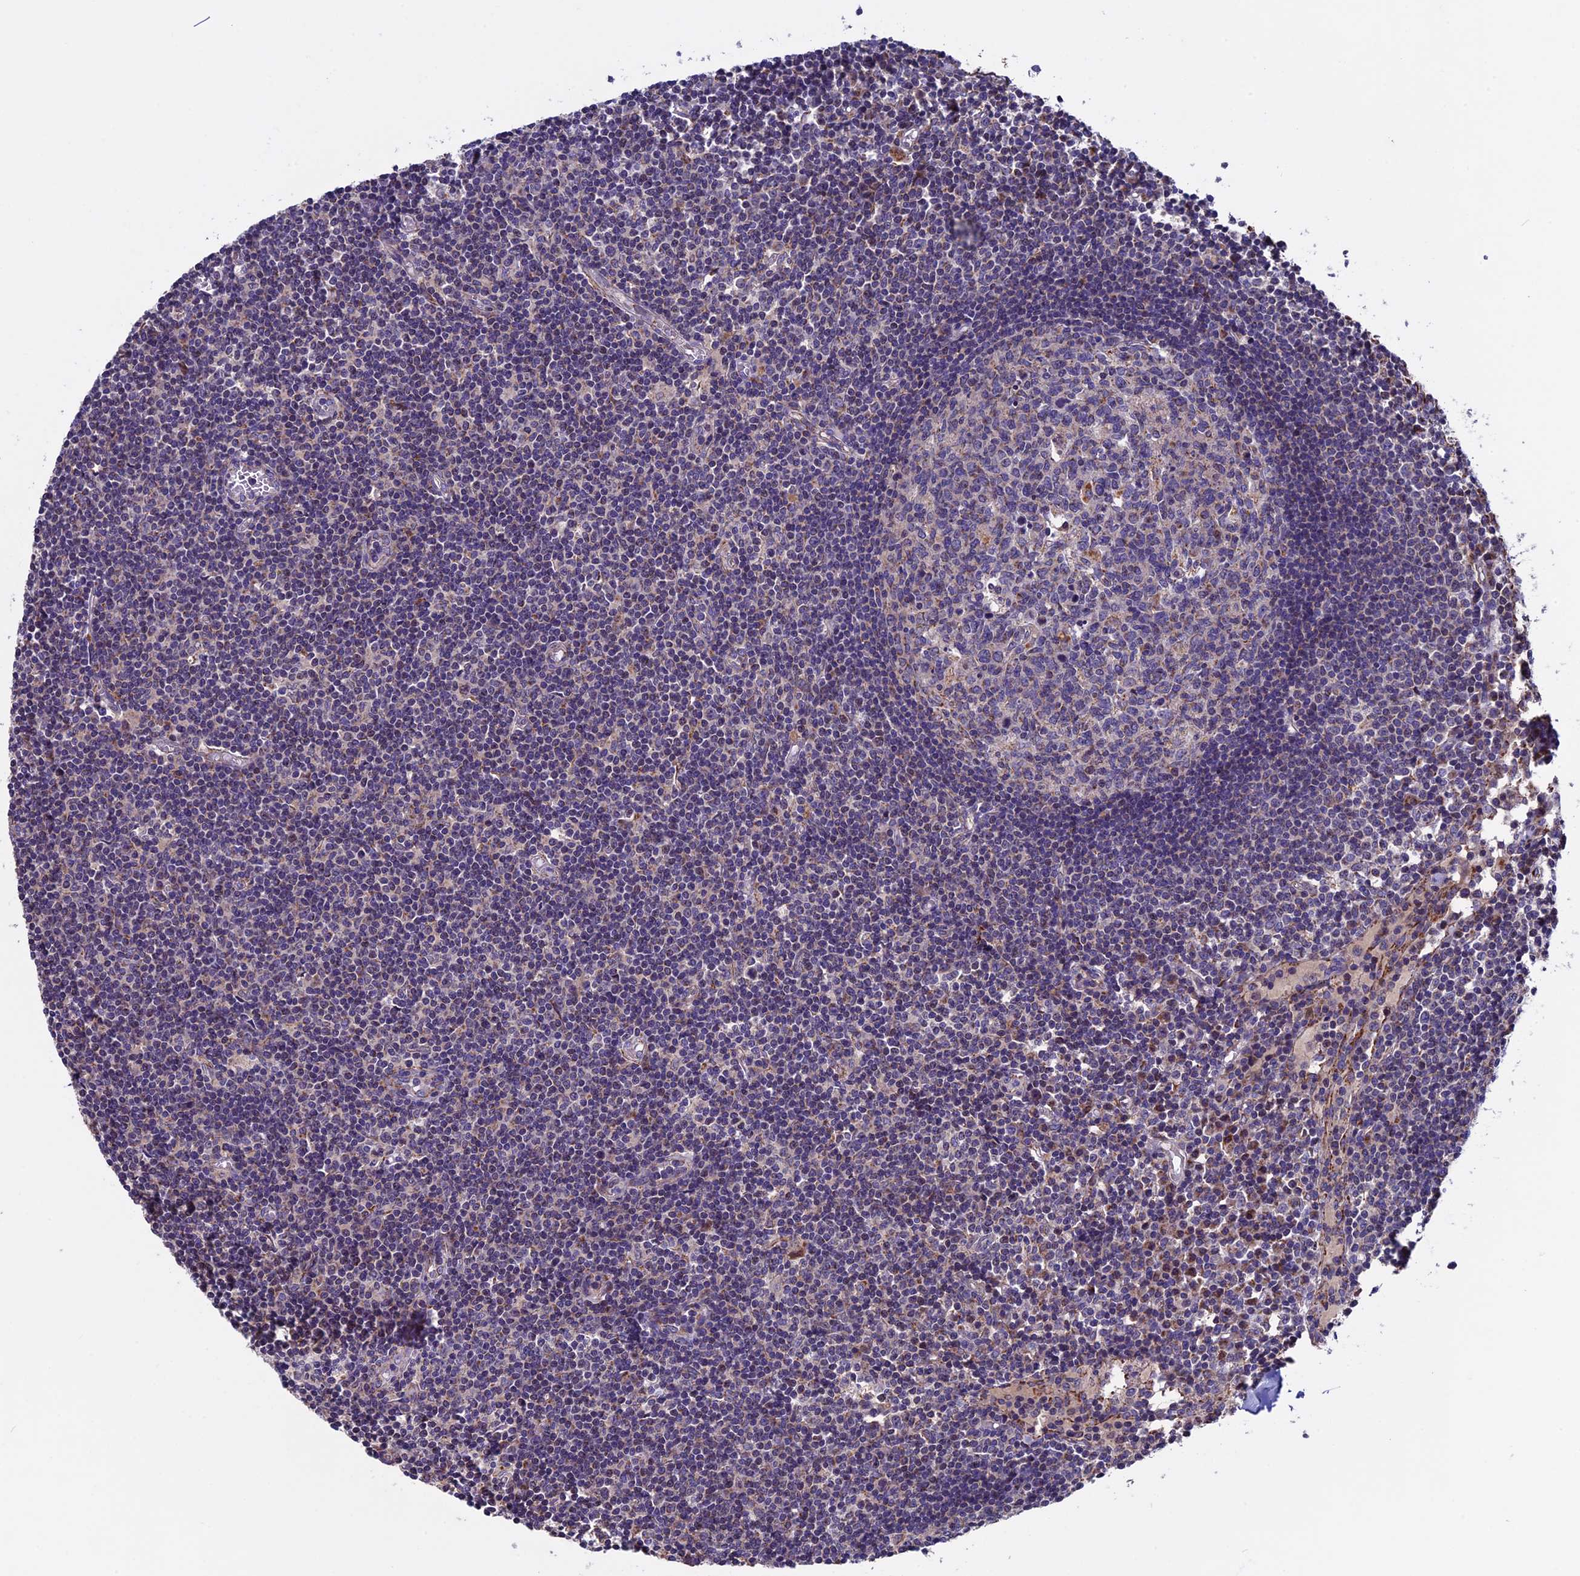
{"staining": {"intensity": "weak", "quantity": "25%-75%", "location": "cytoplasmic/membranous"}, "tissue": "lymph node", "cell_type": "Germinal center cells", "image_type": "normal", "snomed": [{"axis": "morphology", "description": "Normal tissue, NOS"}, {"axis": "topography", "description": "Lymph node"}], "caption": "Immunohistochemical staining of benign lymph node shows 25%-75% levels of weak cytoplasmic/membranous protein staining in approximately 25%-75% of germinal center cells. (DAB (3,3'-diaminobenzidine) IHC with brightfield microscopy, high magnification).", "gene": "RNF17", "patient": {"sex": "female", "age": 55}}